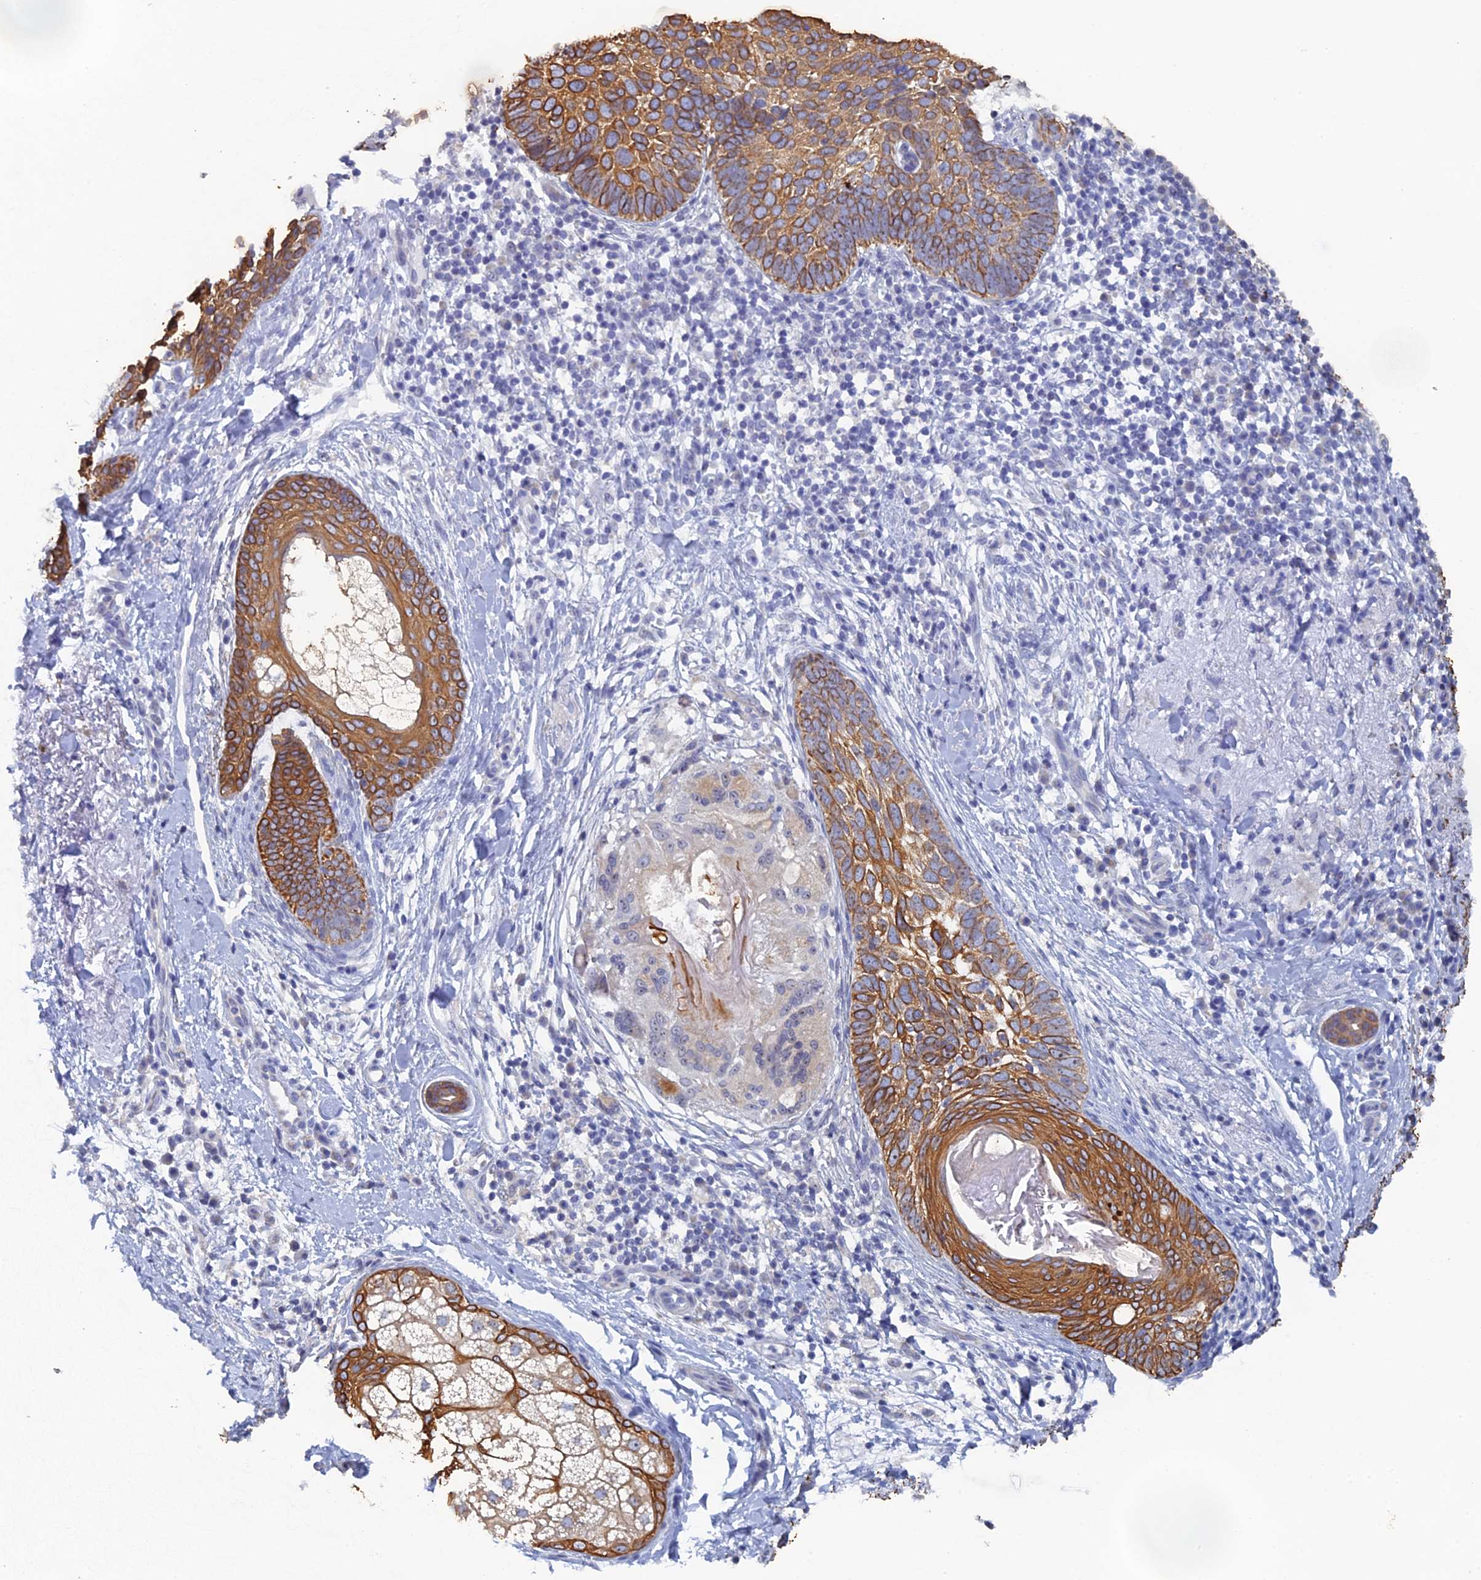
{"staining": {"intensity": "moderate", "quantity": ">75%", "location": "cytoplasmic/membranous"}, "tissue": "skin cancer", "cell_type": "Tumor cells", "image_type": "cancer", "snomed": [{"axis": "morphology", "description": "Basal cell carcinoma"}, {"axis": "topography", "description": "Skin"}], "caption": "Immunohistochemistry (IHC) image of neoplastic tissue: human skin cancer (basal cell carcinoma) stained using immunohistochemistry (IHC) exhibits medium levels of moderate protein expression localized specifically in the cytoplasmic/membranous of tumor cells, appearing as a cytoplasmic/membranous brown color.", "gene": "SRFBP1", "patient": {"sex": "male", "age": 85}}